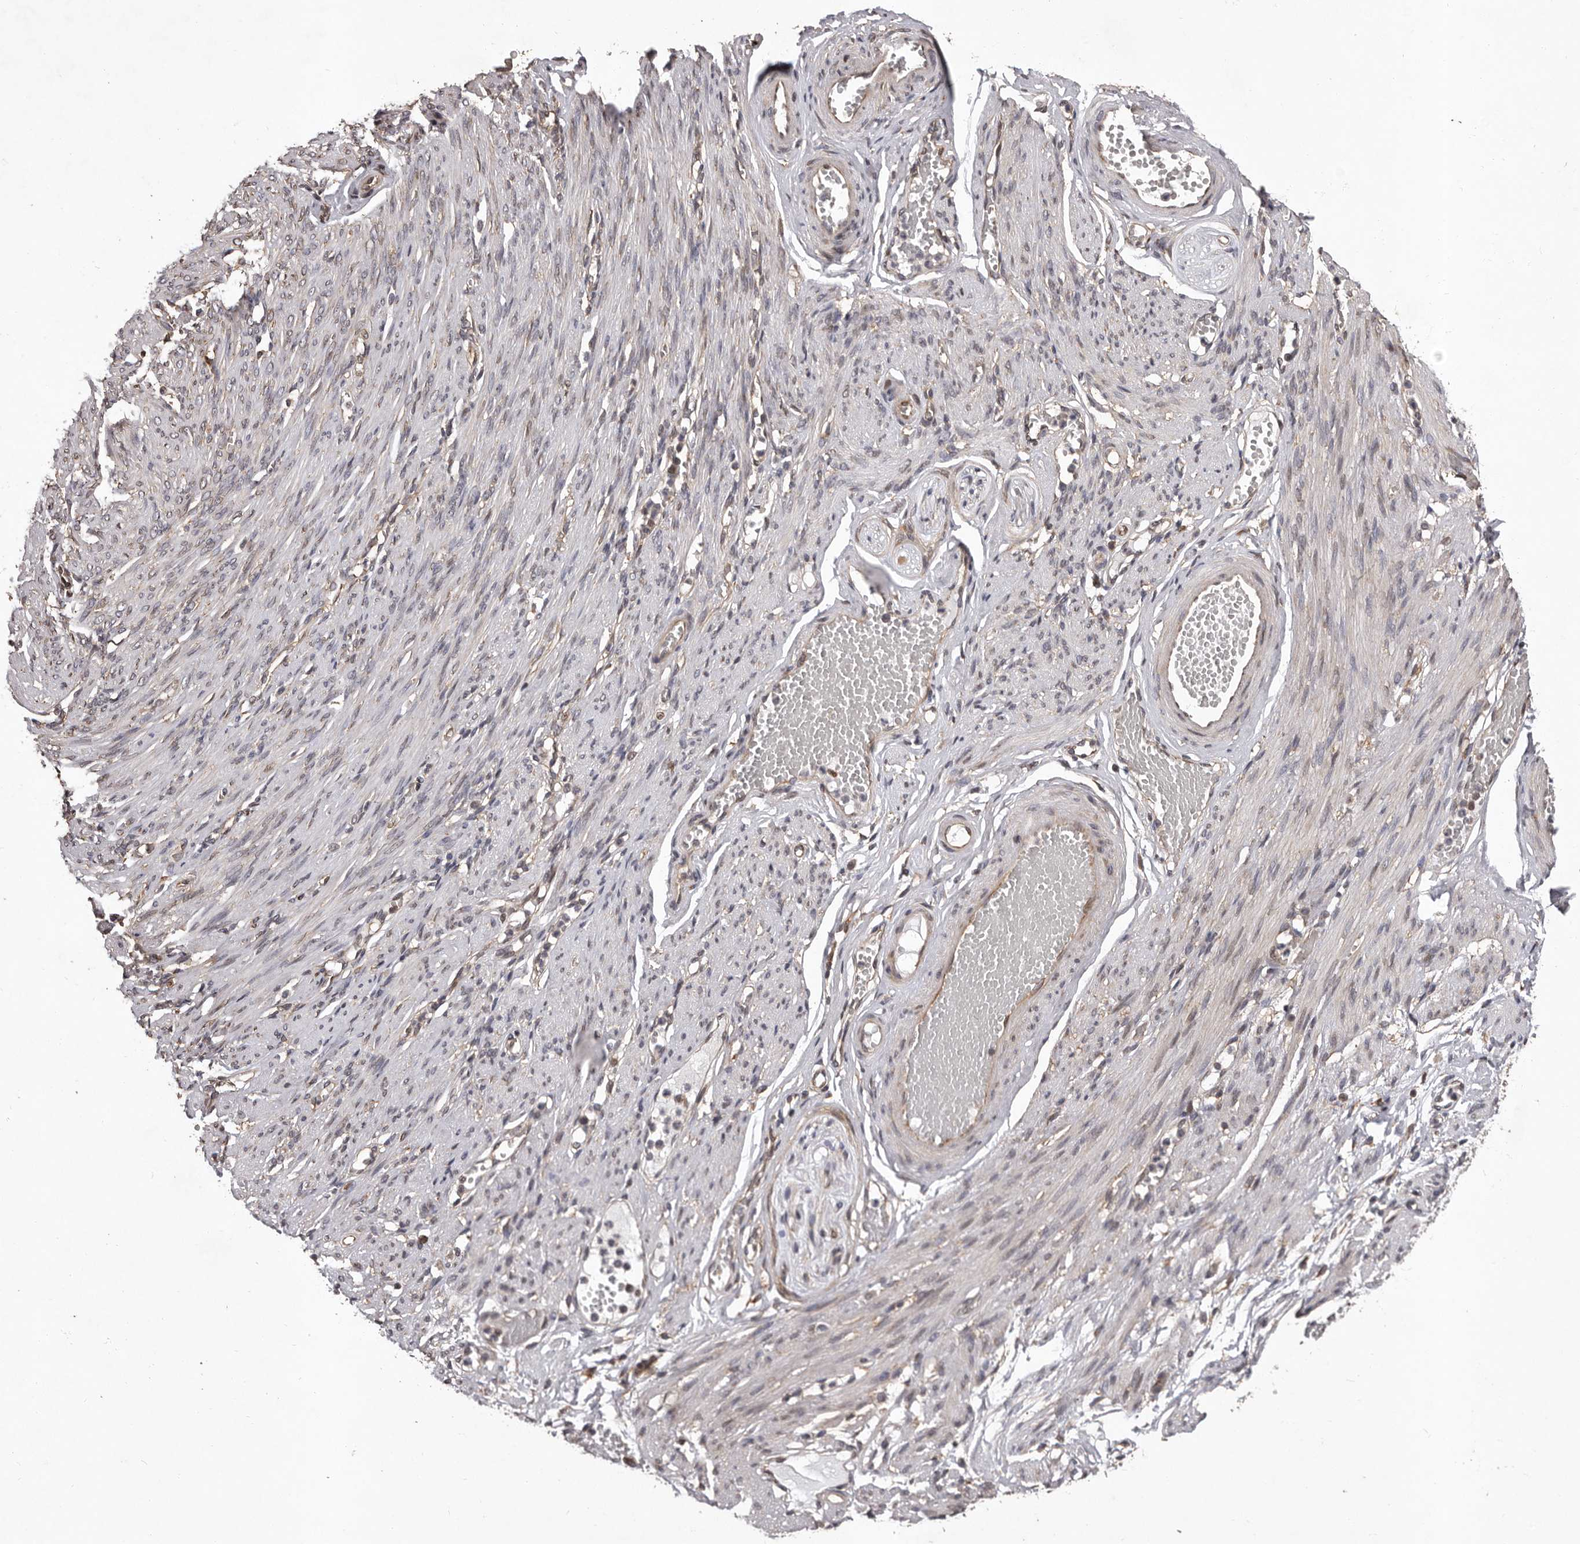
{"staining": {"intensity": "moderate", "quantity": ">75%", "location": "cytoplasmic/membranous"}, "tissue": "adipose tissue", "cell_type": "Adipocytes", "image_type": "normal", "snomed": [{"axis": "morphology", "description": "Normal tissue, NOS"}, {"axis": "topography", "description": "Smooth muscle"}, {"axis": "topography", "description": "Peripheral nerve tissue"}], "caption": "Adipocytes exhibit medium levels of moderate cytoplasmic/membranous expression in about >75% of cells in normal human adipose tissue.", "gene": "GADD45B", "patient": {"sex": "female", "age": 39}}